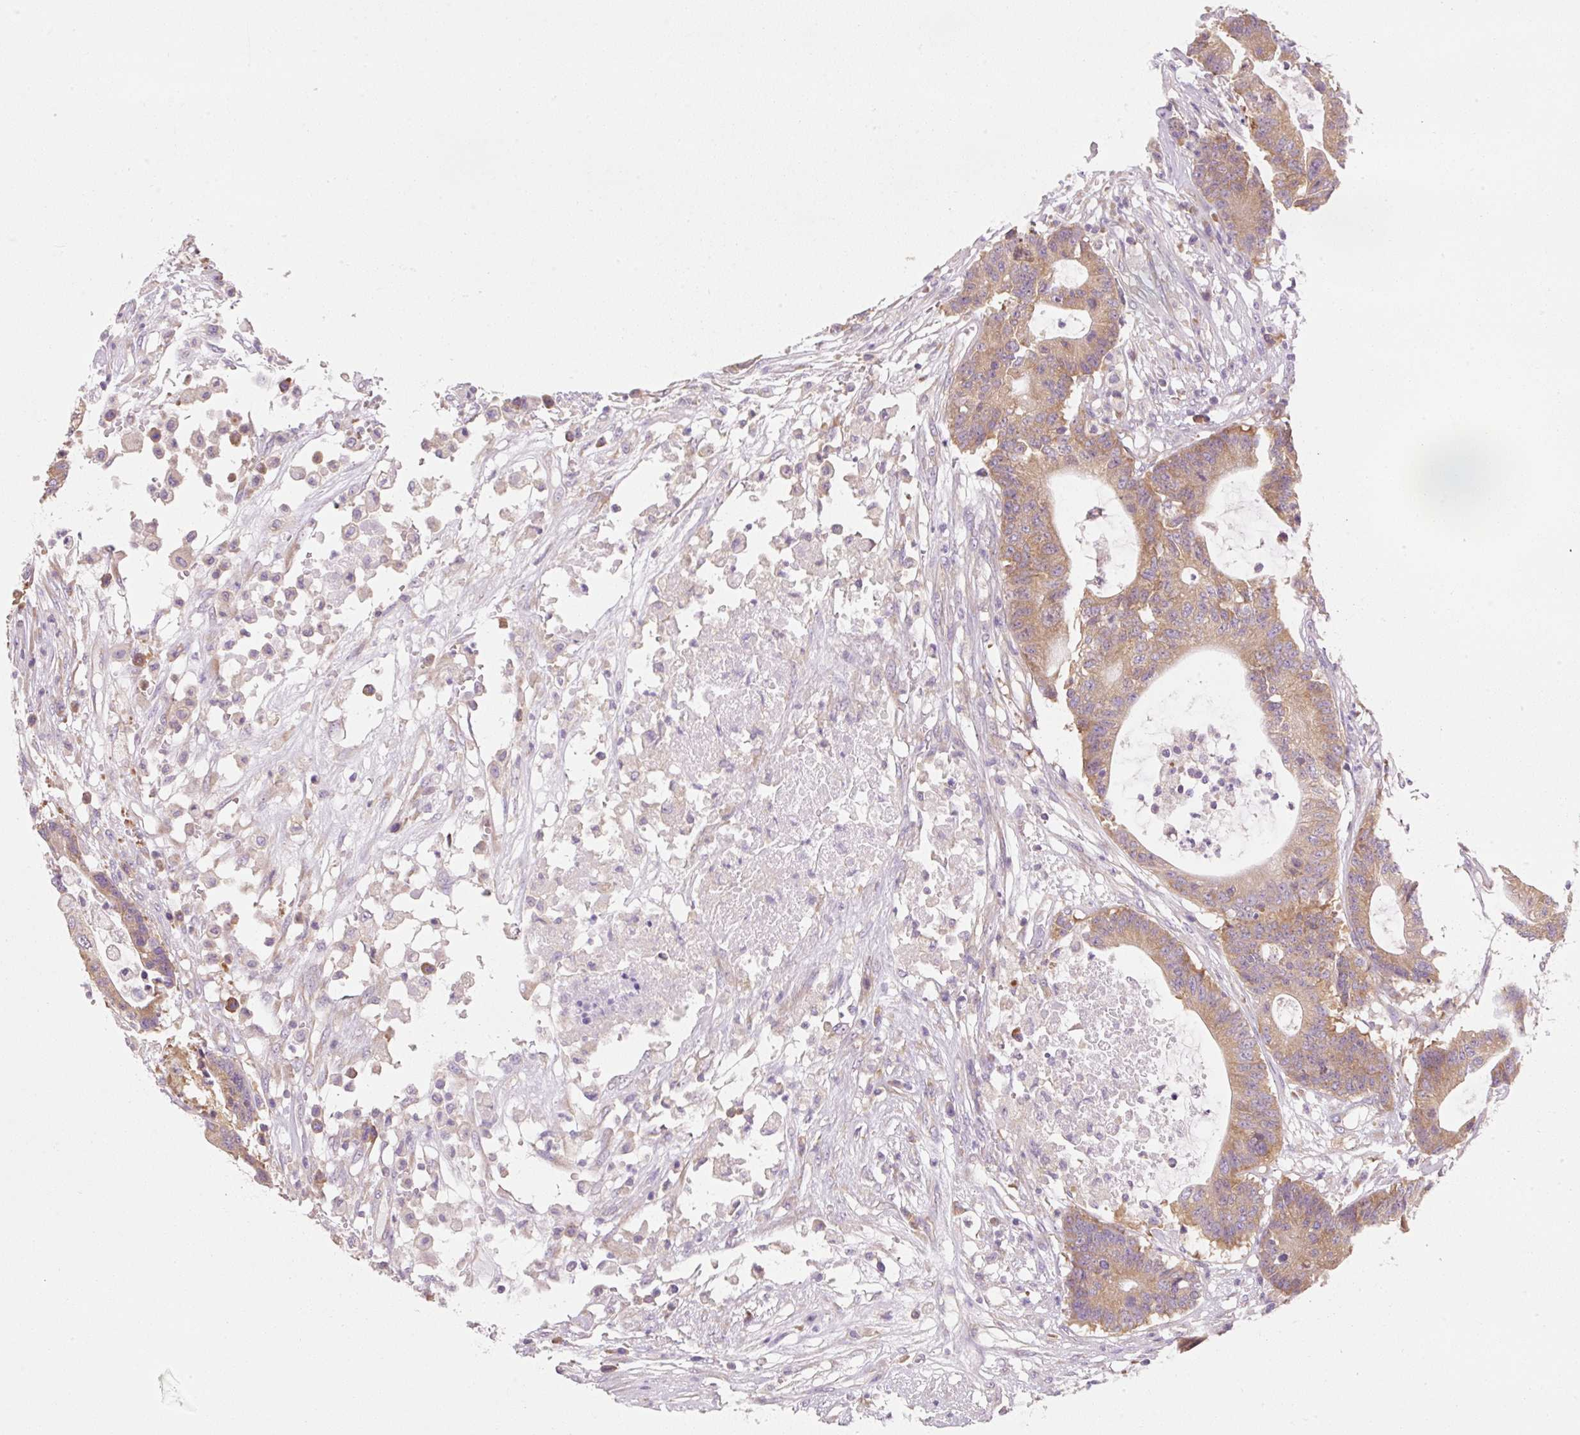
{"staining": {"intensity": "moderate", "quantity": ">75%", "location": "cytoplasmic/membranous"}, "tissue": "colorectal cancer", "cell_type": "Tumor cells", "image_type": "cancer", "snomed": [{"axis": "morphology", "description": "Adenocarcinoma, NOS"}, {"axis": "topography", "description": "Colon"}], "caption": "Immunohistochemical staining of human colorectal cancer reveals moderate cytoplasmic/membranous protein positivity in approximately >75% of tumor cells.", "gene": "RPL18A", "patient": {"sex": "female", "age": 84}}